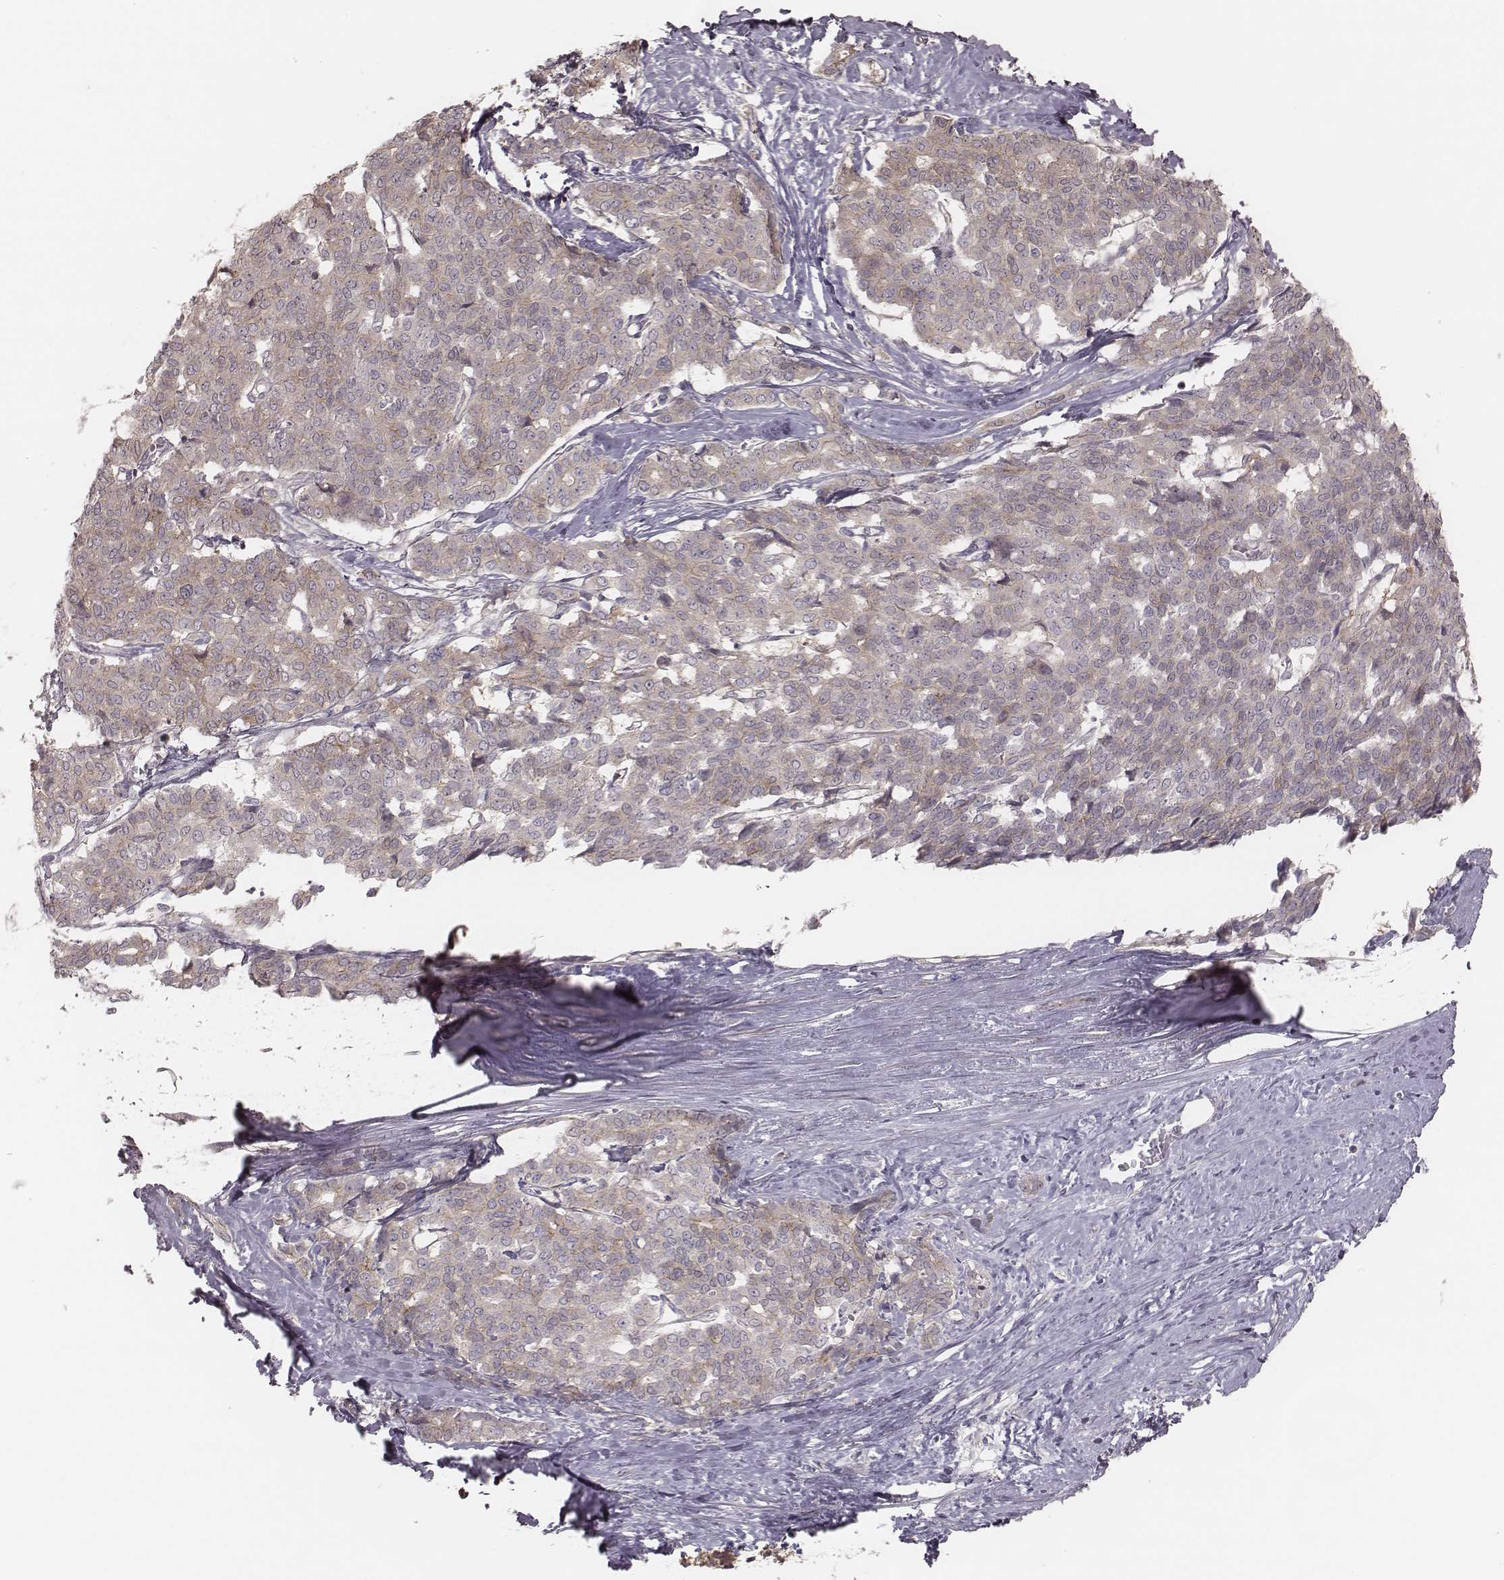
{"staining": {"intensity": "weak", "quantity": "25%-75%", "location": "cytoplasmic/membranous"}, "tissue": "liver cancer", "cell_type": "Tumor cells", "image_type": "cancer", "snomed": [{"axis": "morphology", "description": "Cholangiocarcinoma"}, {"axis": "topography", "description": "Liver"}], "caption": "Immunohistochemical staining of cholangiocarcinoma (liver) shows low levels of weak cytoplasmic/membranous staining in approximately 25%-75% of tumor cells. The staining was performed using DAB (3,3'-diaminobenzidine), with brown indicating positive protein expression. Nuclei are stained blue with hematoxylin.", "gene": "TDRD5", "patient": {"sex": "female", "age": 47}}